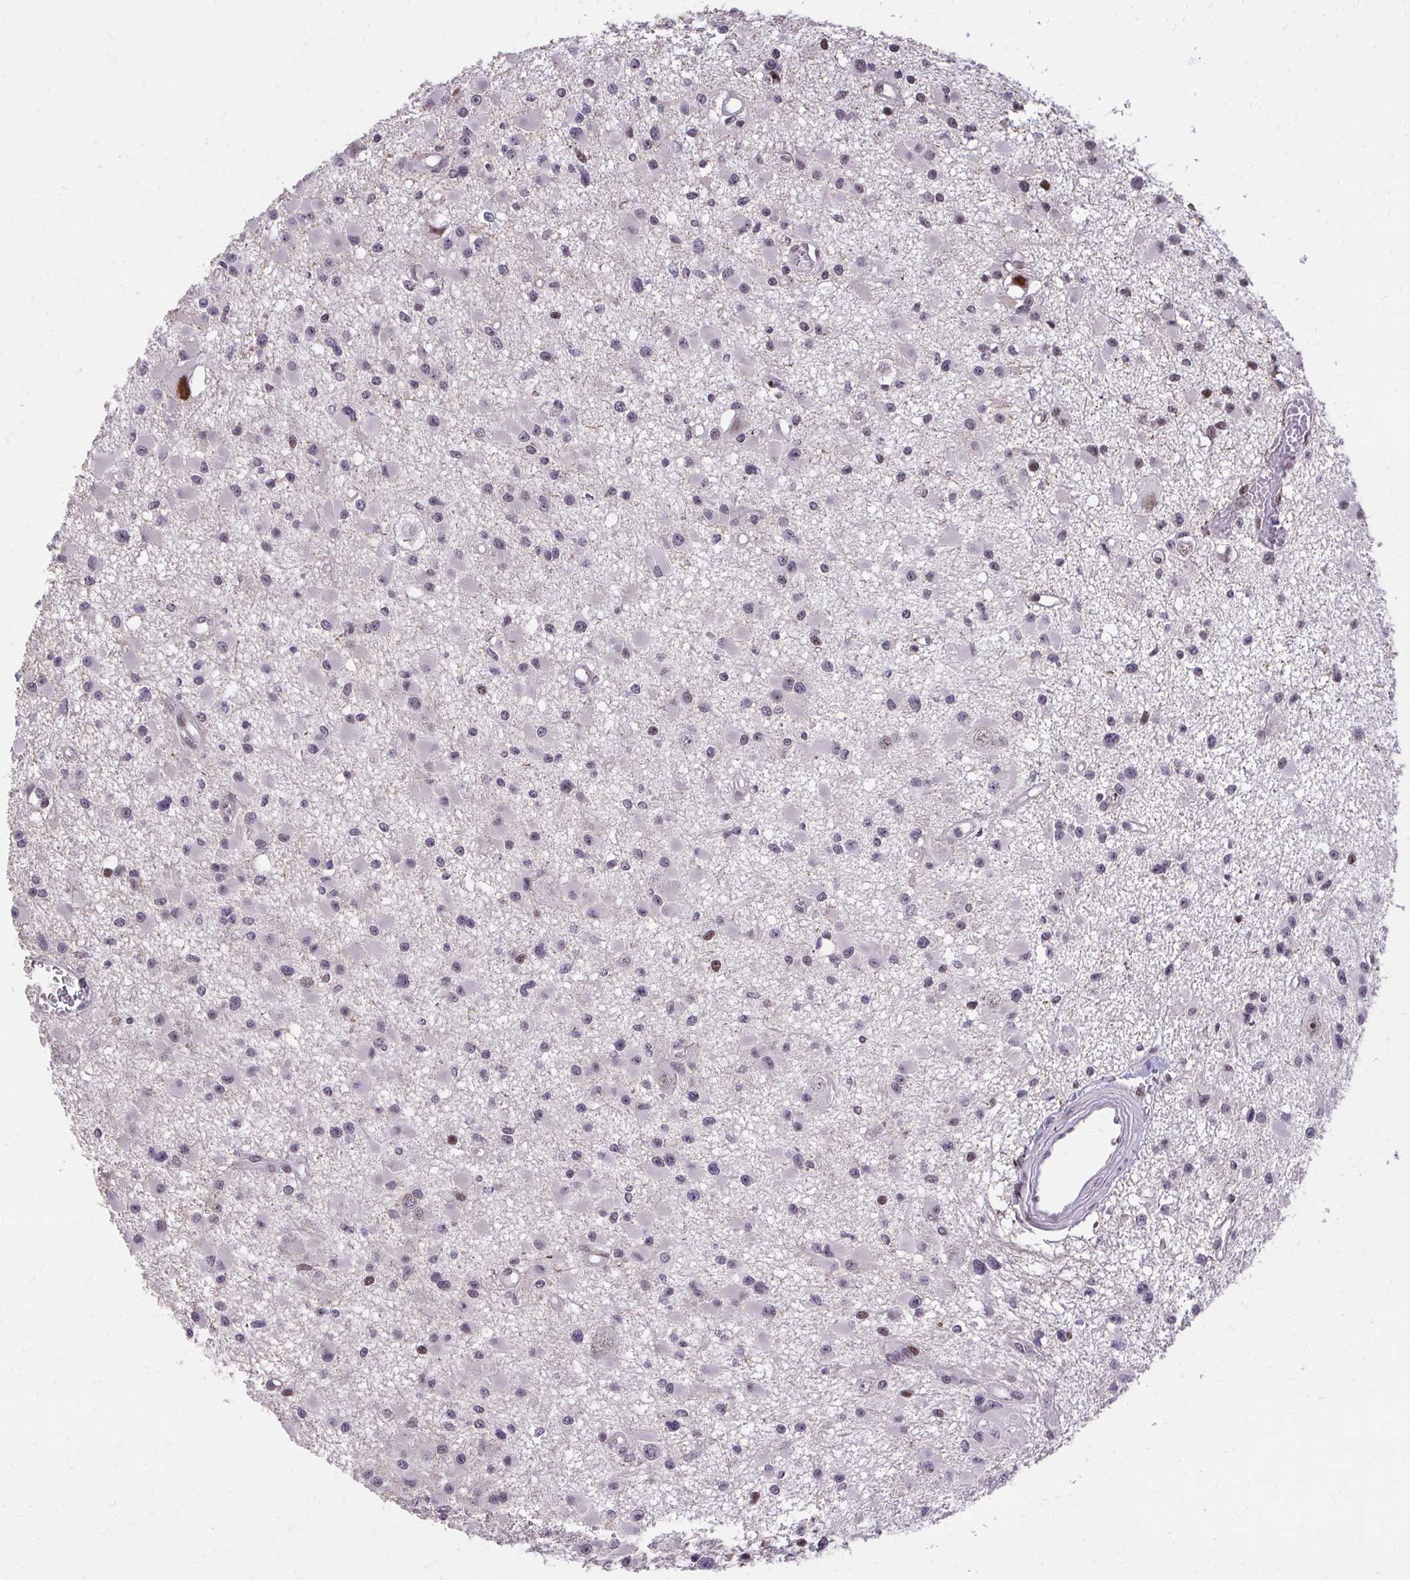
{"staining": {"intensity": "weak", "quantity": "<25%", "location": "nuclear"}, "tissue": "glioma", "cell_type": "Tumor cells", "image_type": "cancer", "snomed": [{"axis": "morphology", "description": "Glioma, malignant, High grade"}, {"axis": "topography", "description": "Brain"}], "caption": "Human glioma stained for a protein using immunohistochemistry shows no staining in tumor cells.", "gene": "HOXA4", "patient": {"sex": "male", "age": 54}}